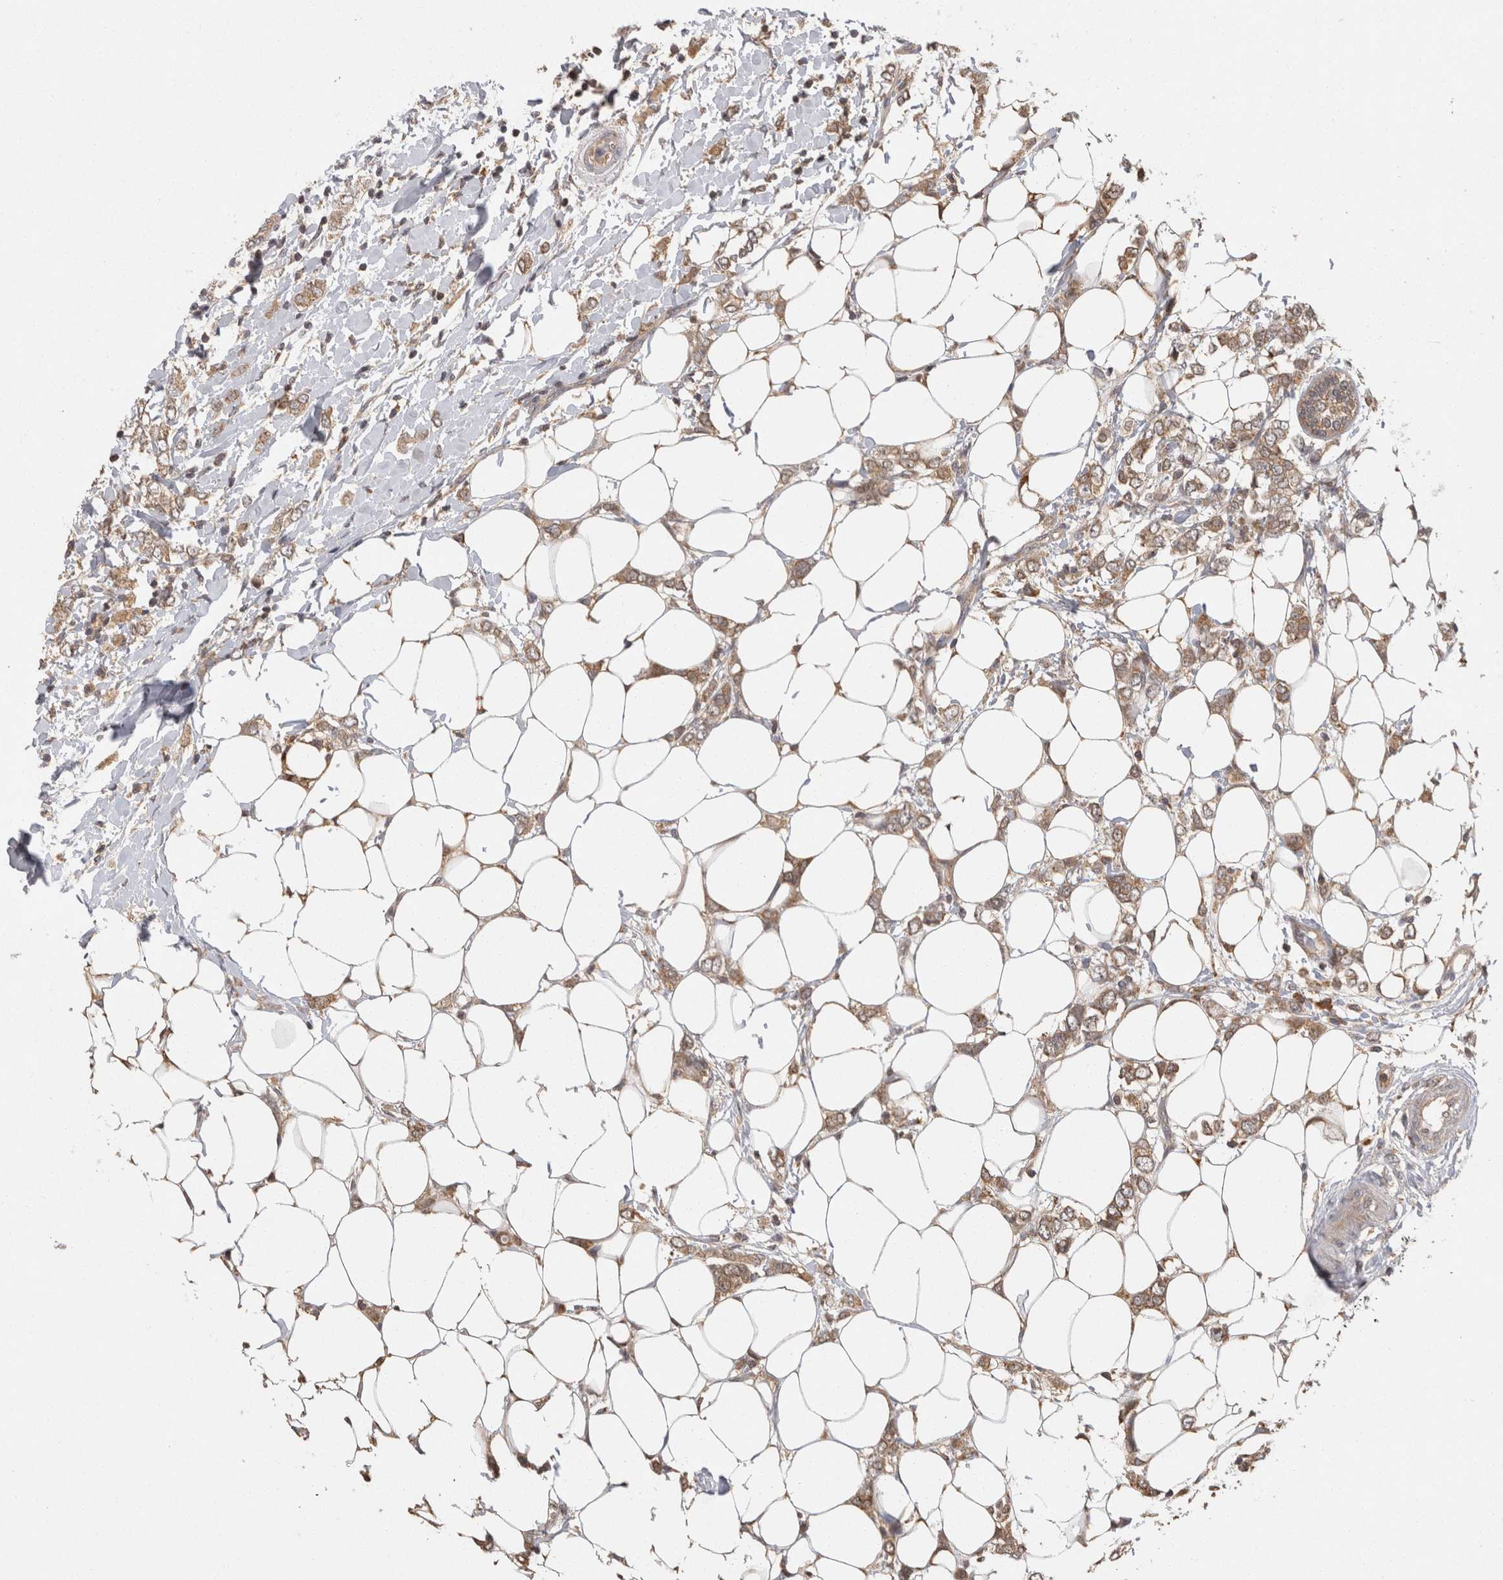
{"staining": {"intensity": "weak", "quantity": ">75%", "location": "cytoplasmic/membranous"}, "tissue": "breast cancer", "cell_type": "Tumor cells", "image_type": "cancer", "snomed": [{"axis": "morphology", "description": "Normal tissue, NOS"}, {"axis": "morphology", "description": "Lobular carcinoma"}, {"axis": "topography", "description": "Breast"}], "caption": "Breast cancer (lobular carcinoma) stained with a protein marker reveals weak staining in tumor cells.", "gene": "ACAT2", "patient": {"sex": "female", "age": 47}}